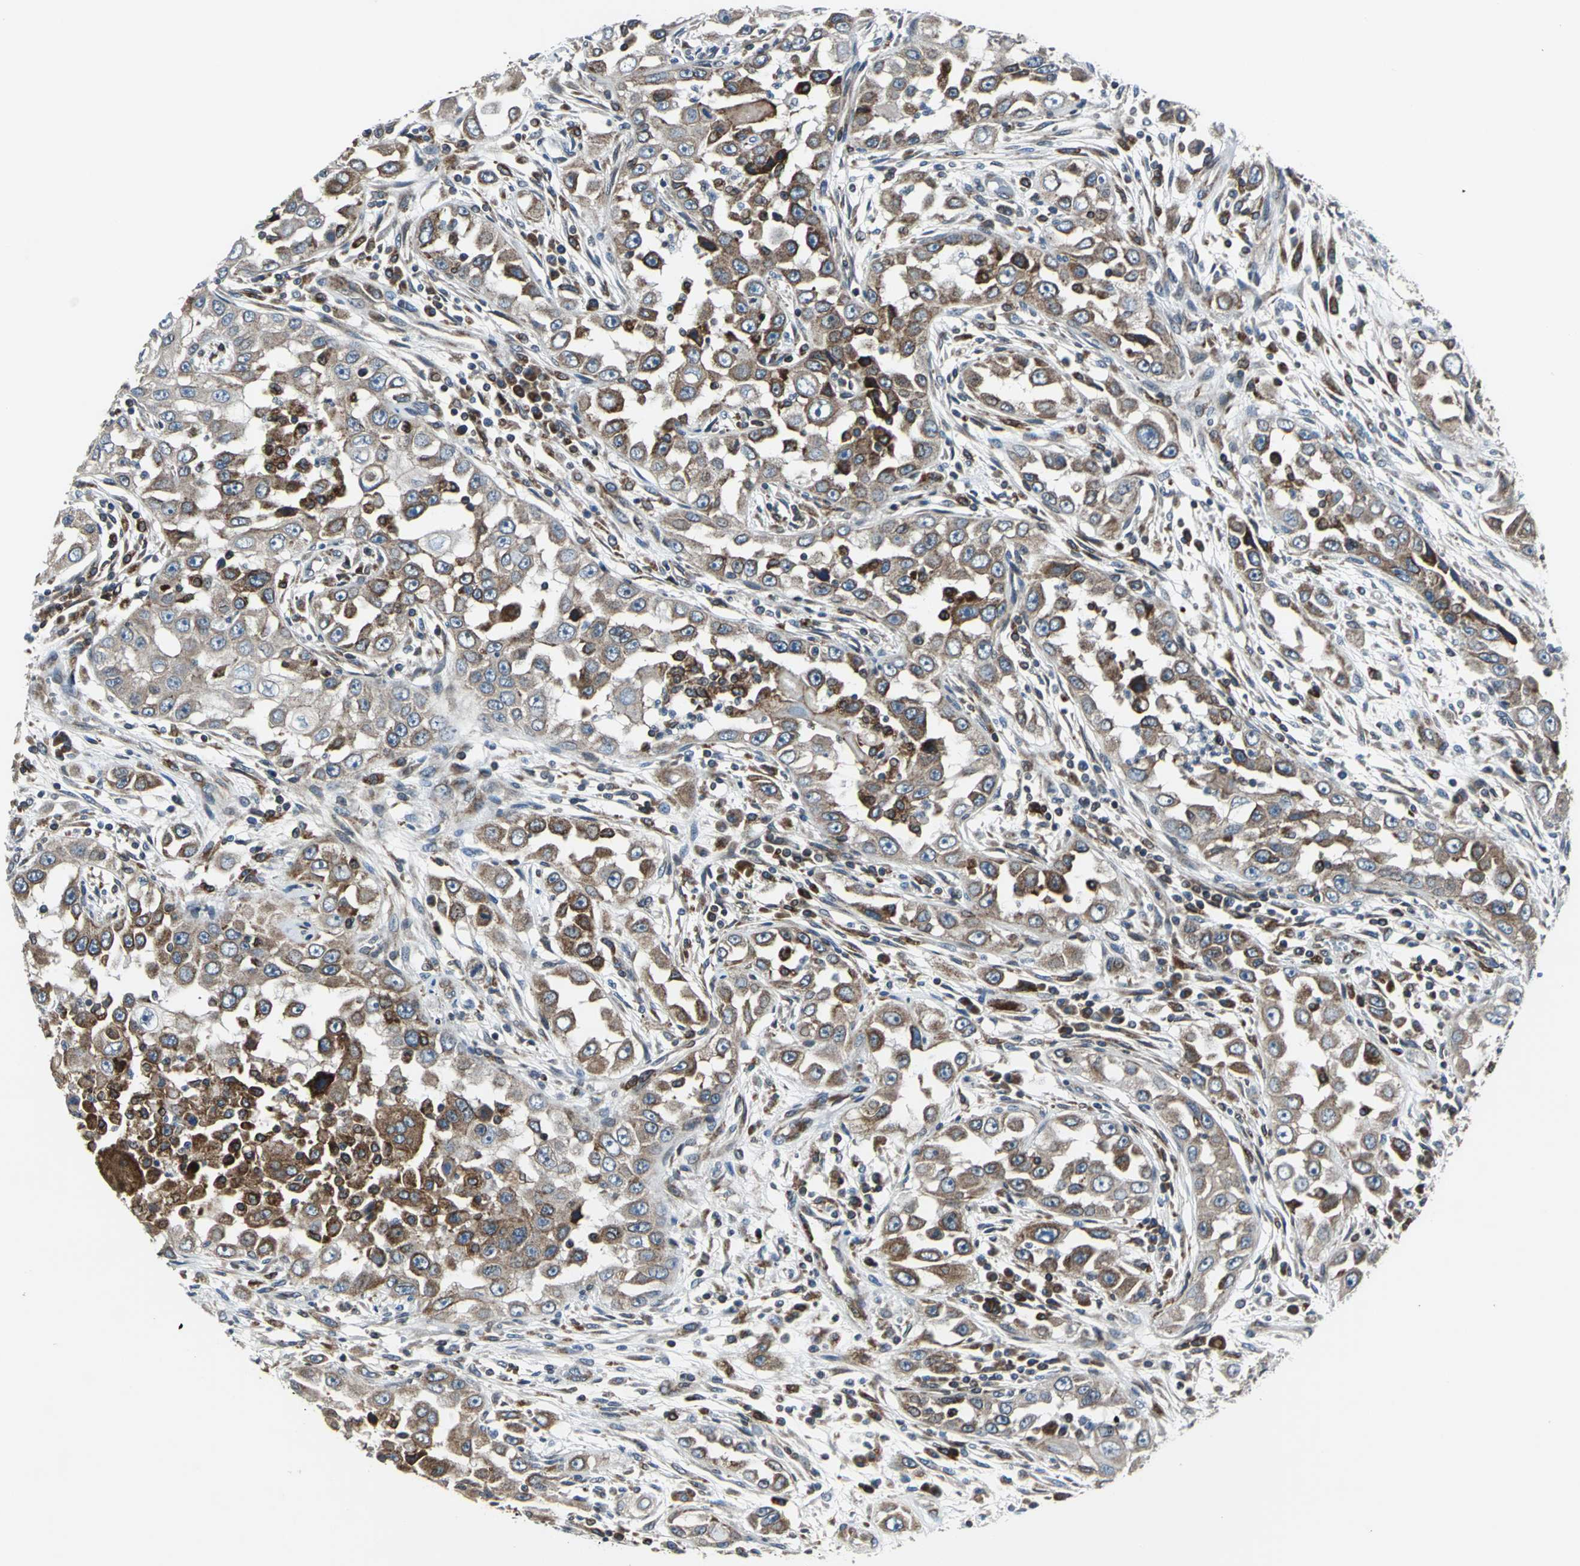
{"staining": {"intensity": "strong", "quantity": "25%-75%", "location": "cytoplasmic/membranous"}, "tissue": "head and neck cancer", "cell_type": "Tumor cells", "image_type": "cancer", "snomed": [{"axis": "morphology", "description": "Carcinoma, NOS"}, {"axis": "topography", "description": "Head-Neck"}], "caption": "Human head and neck cancer stained with a protein marker shows strong staining in tumor cells.", "gene": "HTATIP2", "patient": {"sex": "male", "age": 87}}